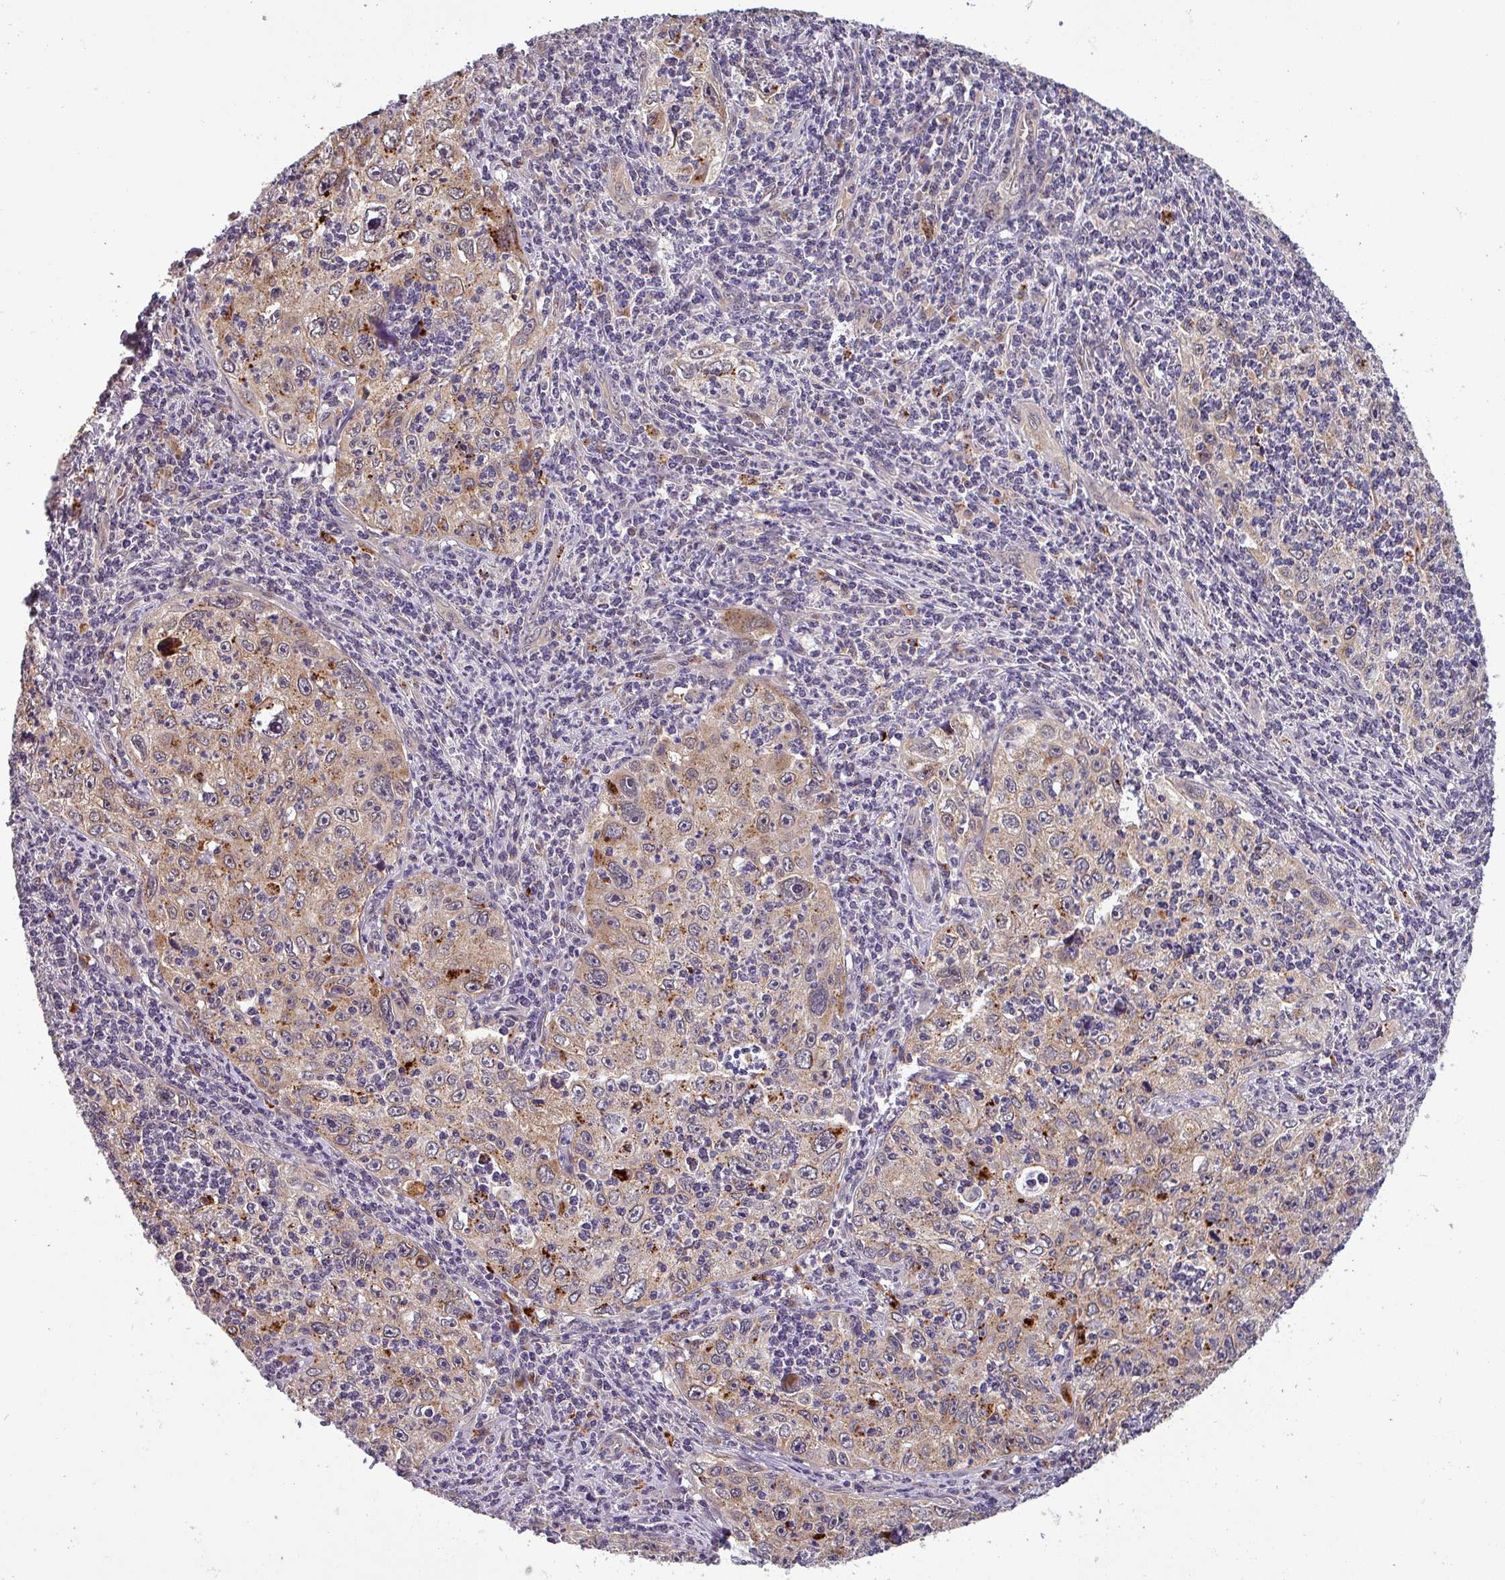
{"staining": {"intensity": "moderate", "quantity": "25%-75%", "location": "cytoplasmic/membranous,nuclear"}, "tissue": "cervical cancer", "cell_type": "Tumor cells", "image_type": "cancer", "snomed": [{"axis": "morphology", "description": "Squamous cell carcinoma, NOS"}, {"axis": "topography", "description": "Cervix"}], "caption": "Brown immunohistochemical staining in cervical squamous cell carcinoma shows moderate cytoplasmic/membranous and nuclear expression in approximately 25%-75% of tumor cells.", "gene": "PUS1", "patient": {"sex": "female", "age": 30}}